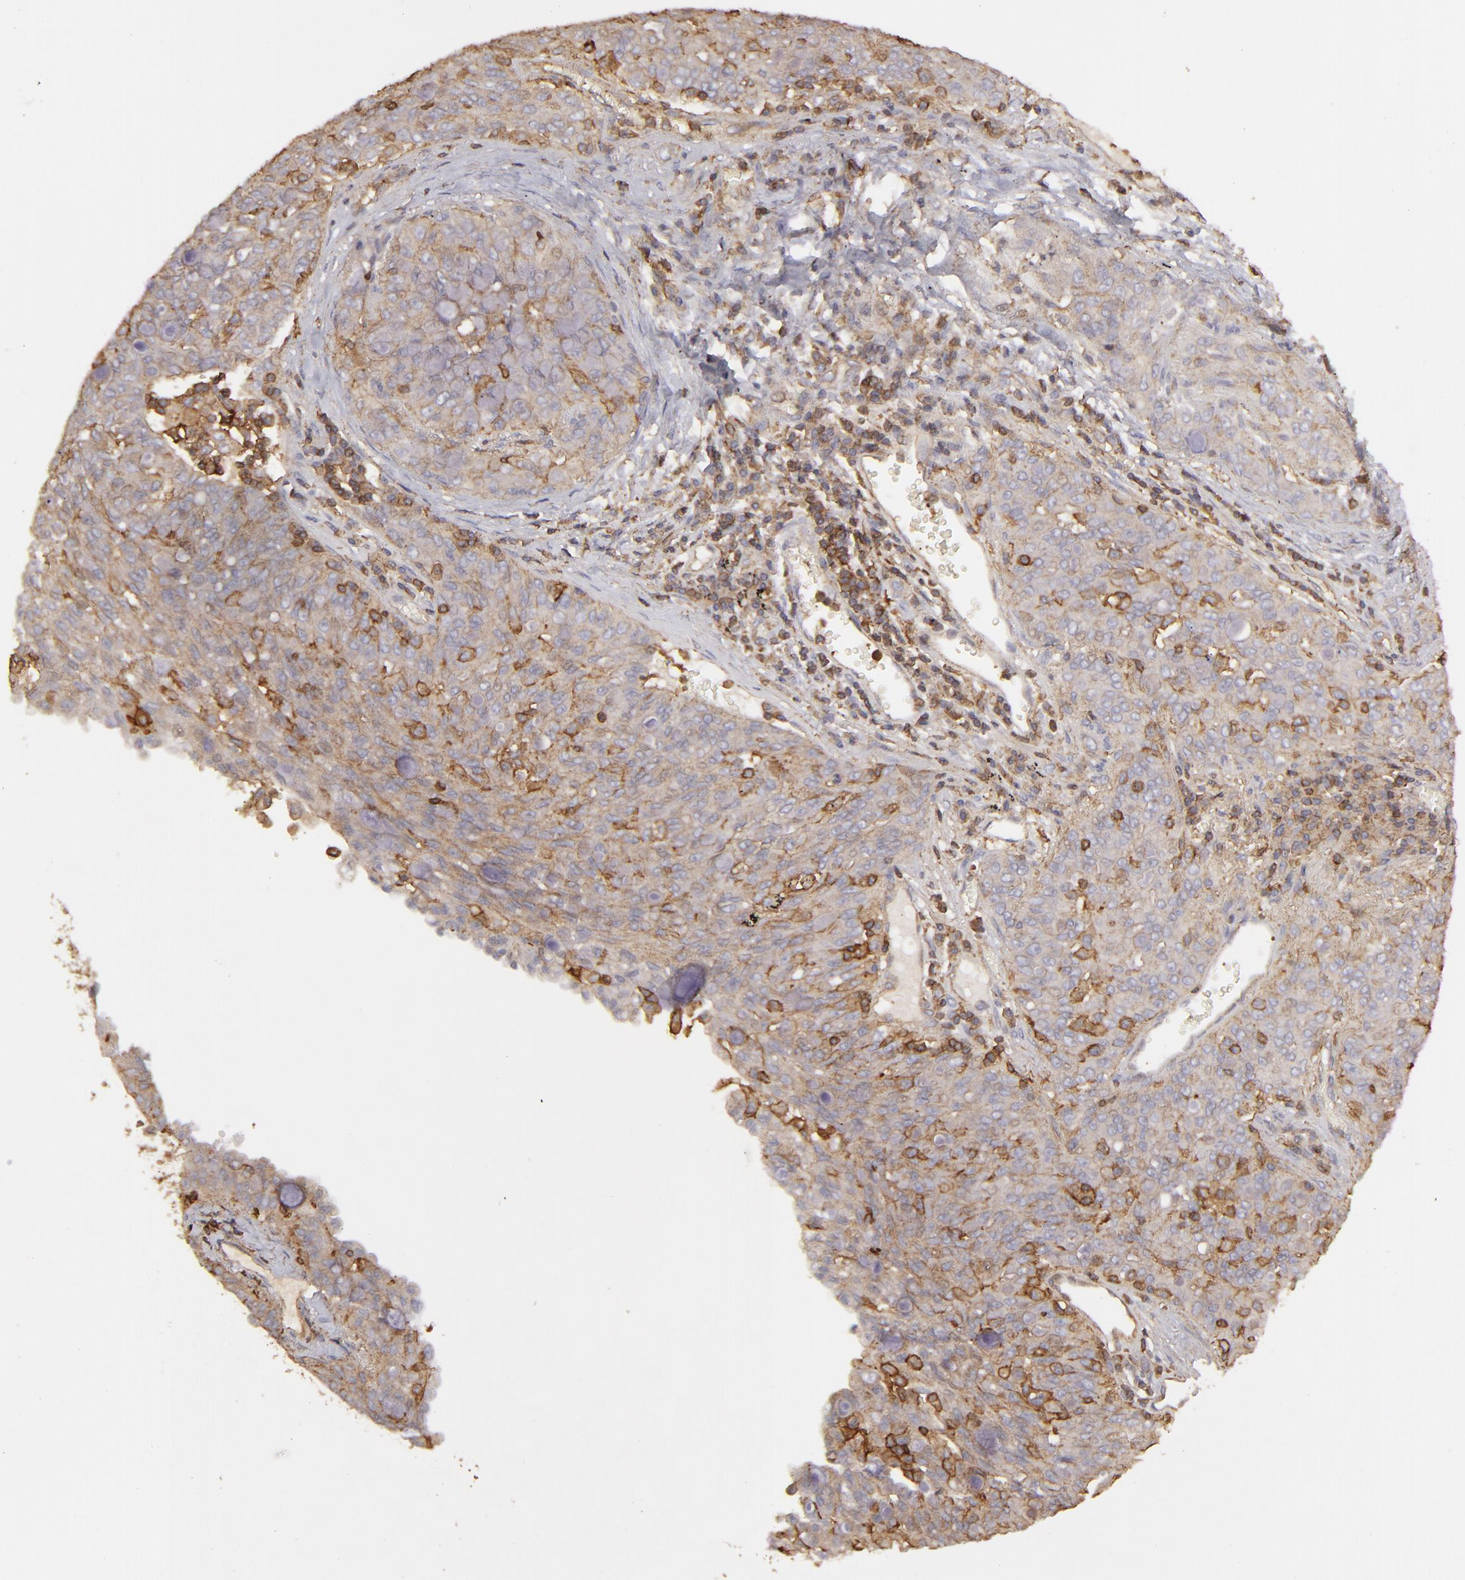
{"staining": {"intensity": "moderate", "quantity": ">75%", "location": "cytoplasmic/membranous"}, "tissue": "lung cancer", "cell_type": "Tumor cells", "image_type": "cancer", "snomed": [{"axis": "morphology", "description": "Adenocarcinoma, NOS"}, {"axis": "topography", "description": "Lung"}], "caption": "Adenocarcinoma (lung) stained with a protein marker demonstrates moderate staining in tumor cells.", "gene": "ACTB", "patient": {"sex": "female", "age": 44}}